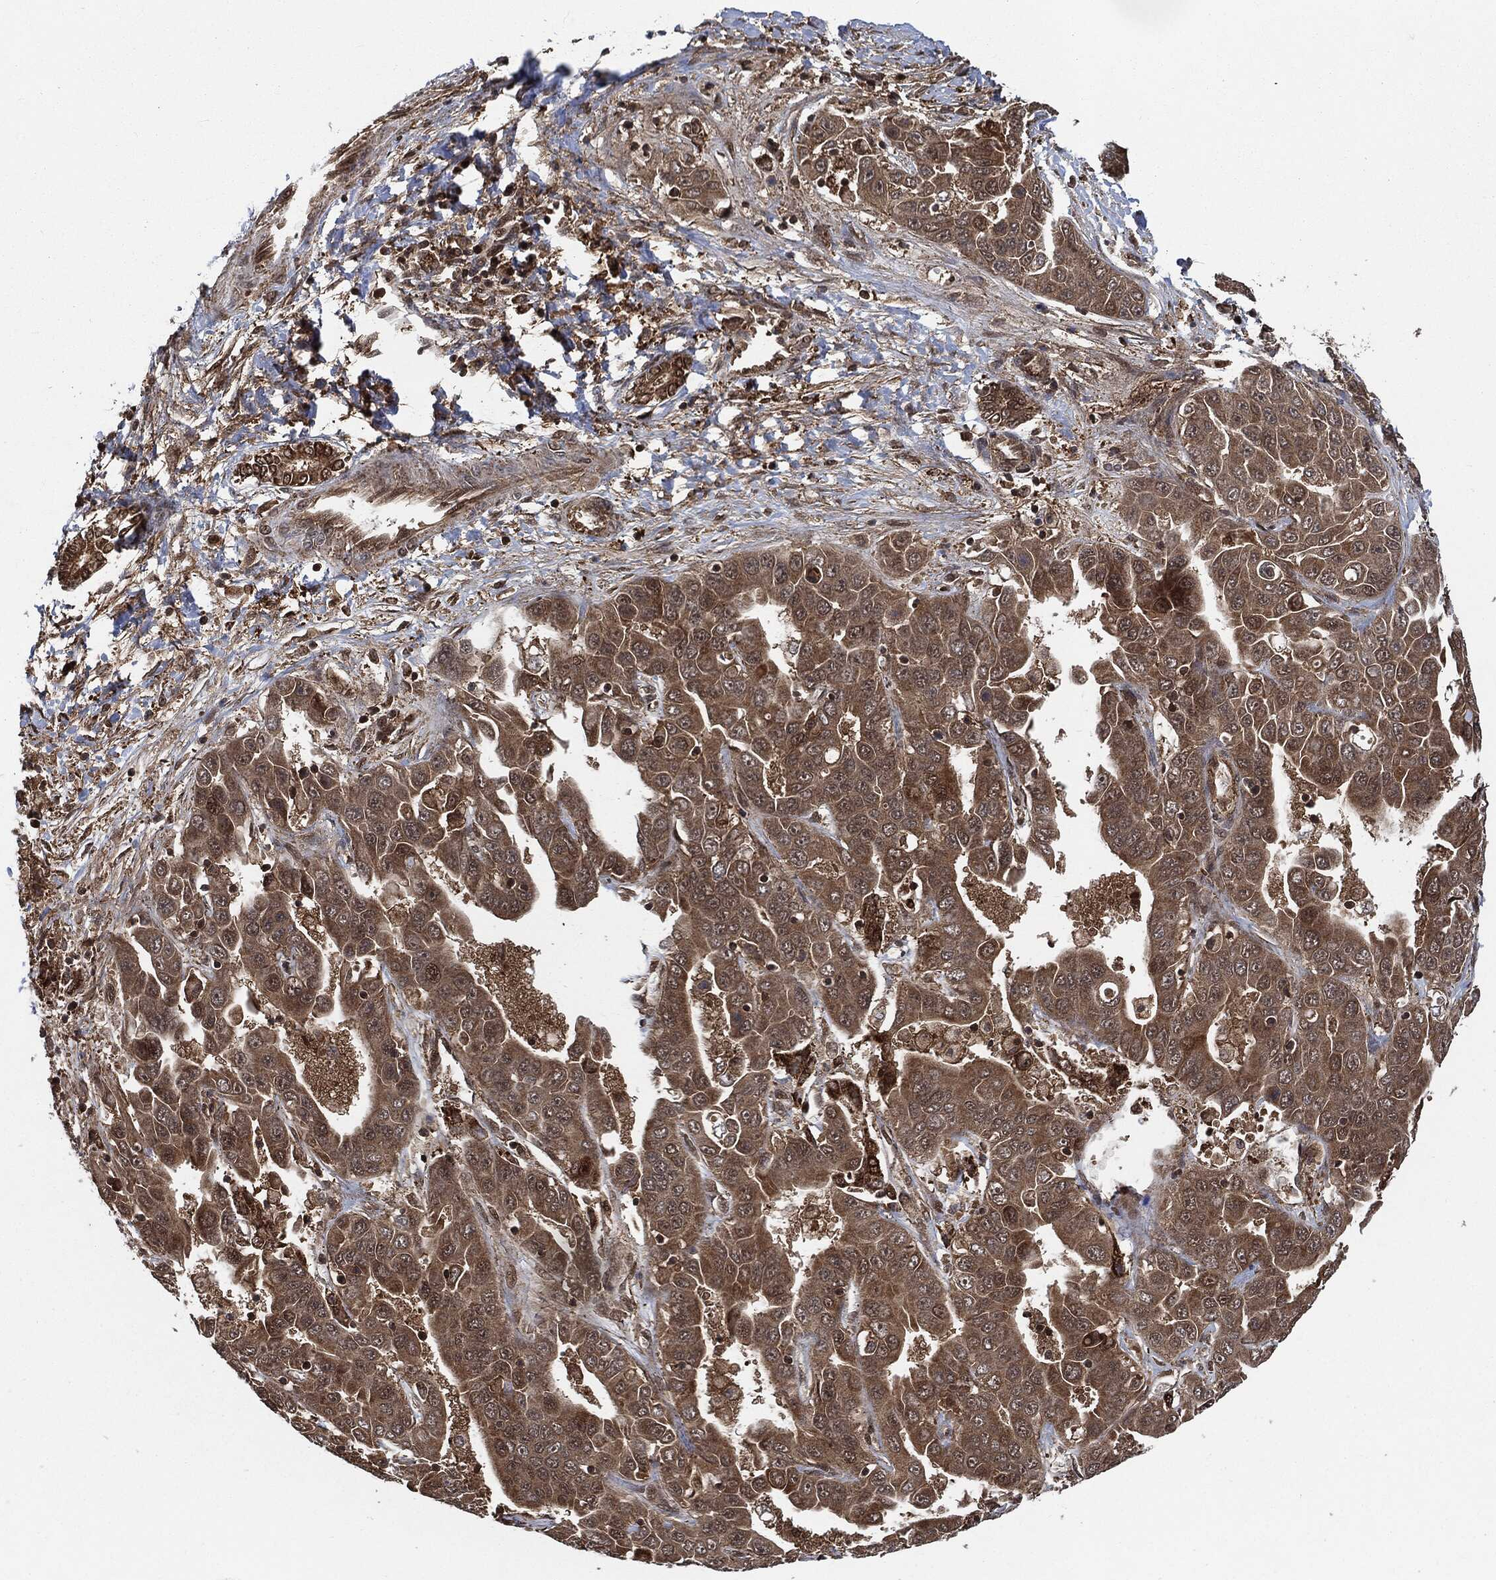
{"staining": {"intensity": "moderate", "quantity": ">75%", "location": "cytoplasmic/membranous"}, "tissue": "liver cancer", "cell_type": "Tumor cells", "image_type": "cancer", "snomed": [{"axis": "morphology", "description": "Cholangiocarcinoma"}, {"axis": "topography", "description": "Liver"}], "caption": "Human liver cancer (cholangiocarcinoma) stained for a protein (brown) shows moderate cytoplasmic/membranous positive staining in about >75% of tumor cells.", "gene": "CUTA", "patient": {"sex": "female", "age": 52}}